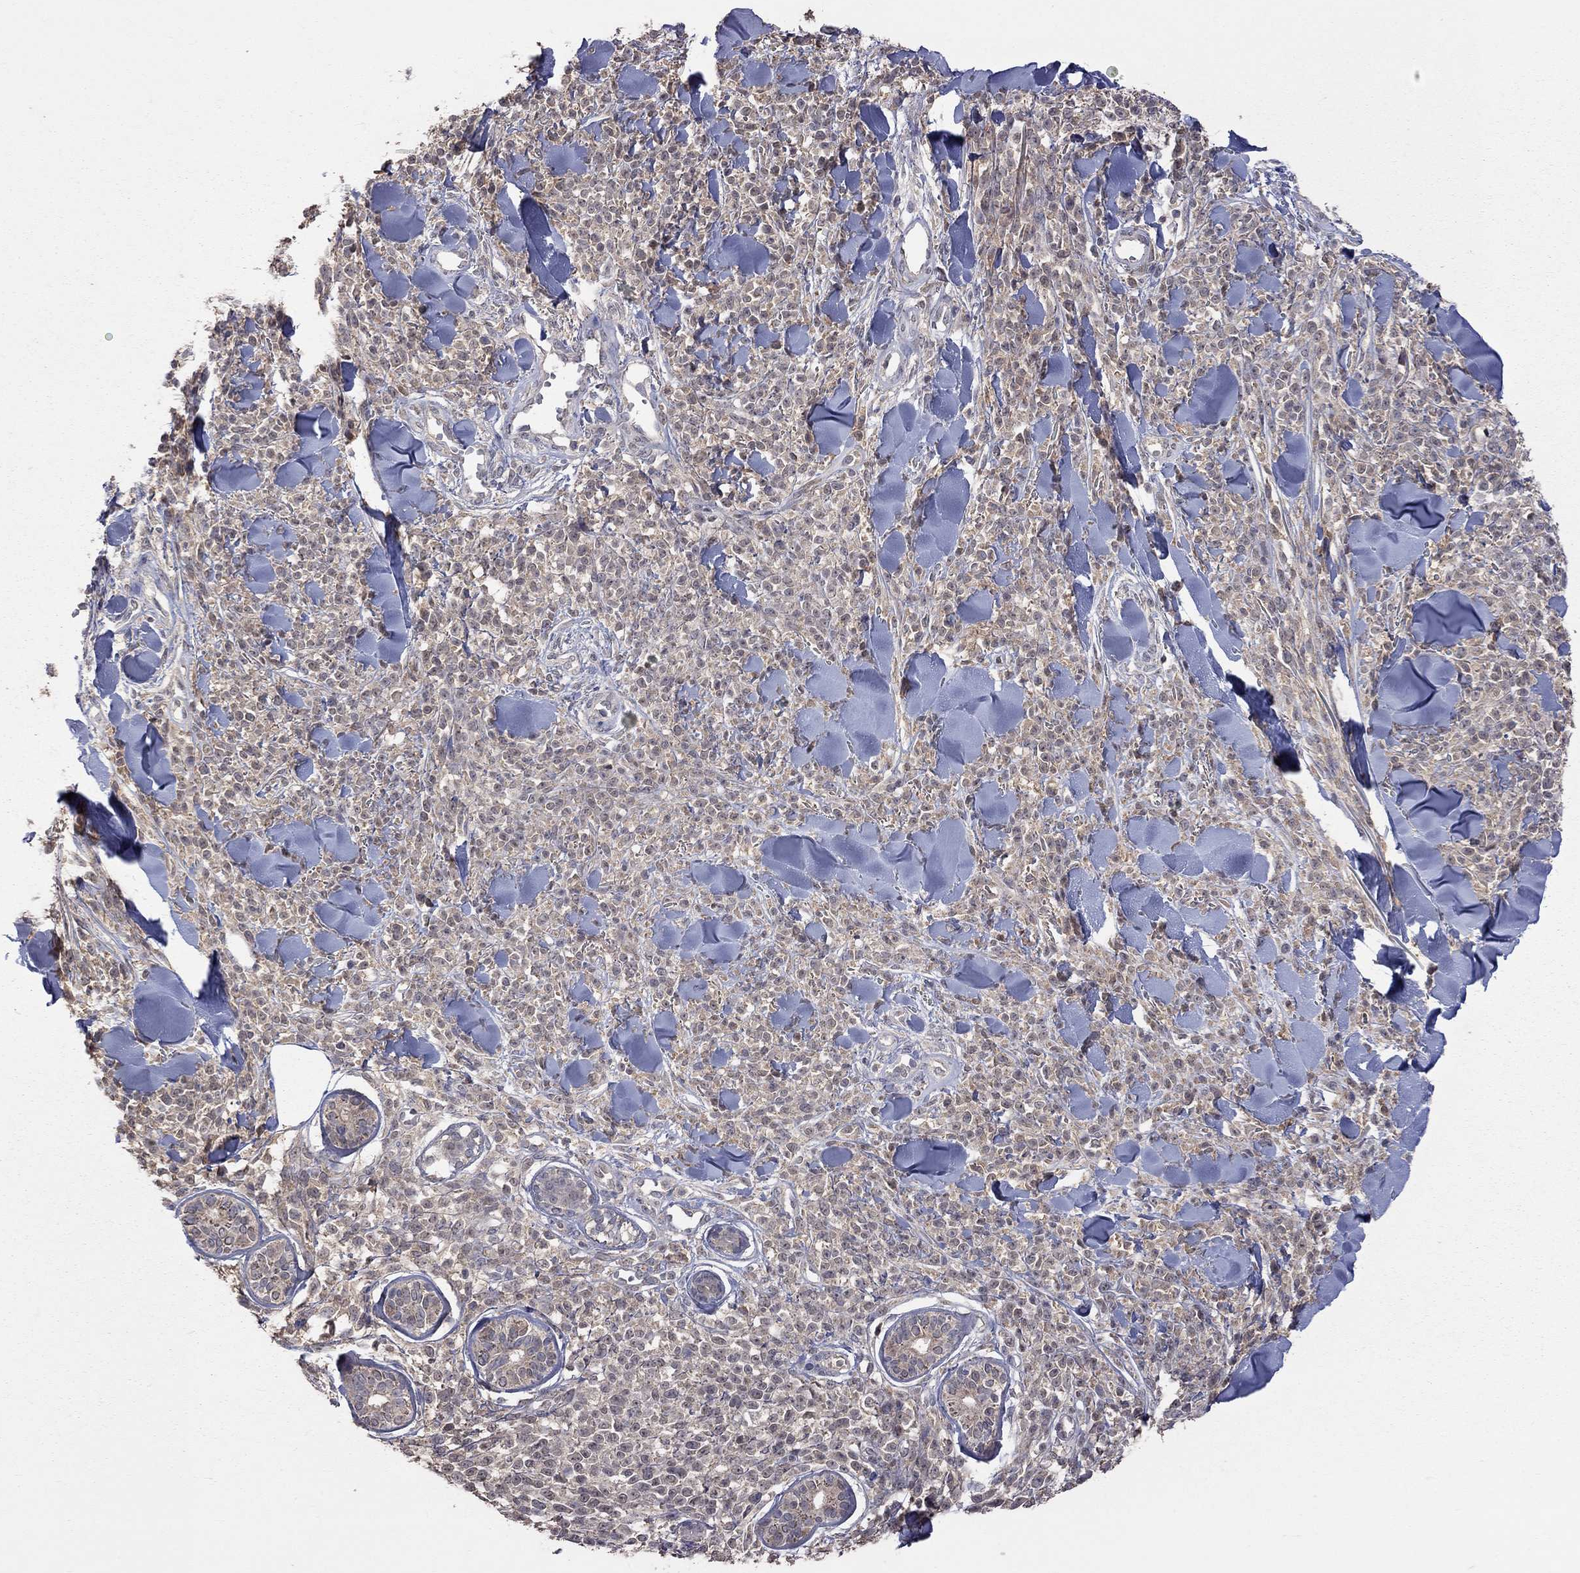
{"staining": {"intensity": "weak", "quantity": ">75%", "location": "cytoplasmic/membranous"}, "tissue": "melanoma", "cell_type": "Tumor cells", "image_type": "cancer", "snomed": [{"axis": "morphology", "description": "Malignant melanoma, NOS"}, {"axis": "topography", "description": "Skin"}, {"axis": "topography", "description": "Skin of trunk"}], "caption": "High-magnification brightfield microscopy of malignant melanoma stained with DAB (3,3'-diaminobenzidine) (brown) and counterstained with hematoxylin (blue). tumor cells exhibit weak cytoplasmic/membranous staining is seen in about>75% of cells. The protein of interest is stained brown, and the nuclei are stained in blue (DAB (3,3'-diaminobenzidine) IHC with brightfield microscopy, high magnification).", "gene": "HTR6", "patient": {"sex": "male", "age": 74}}